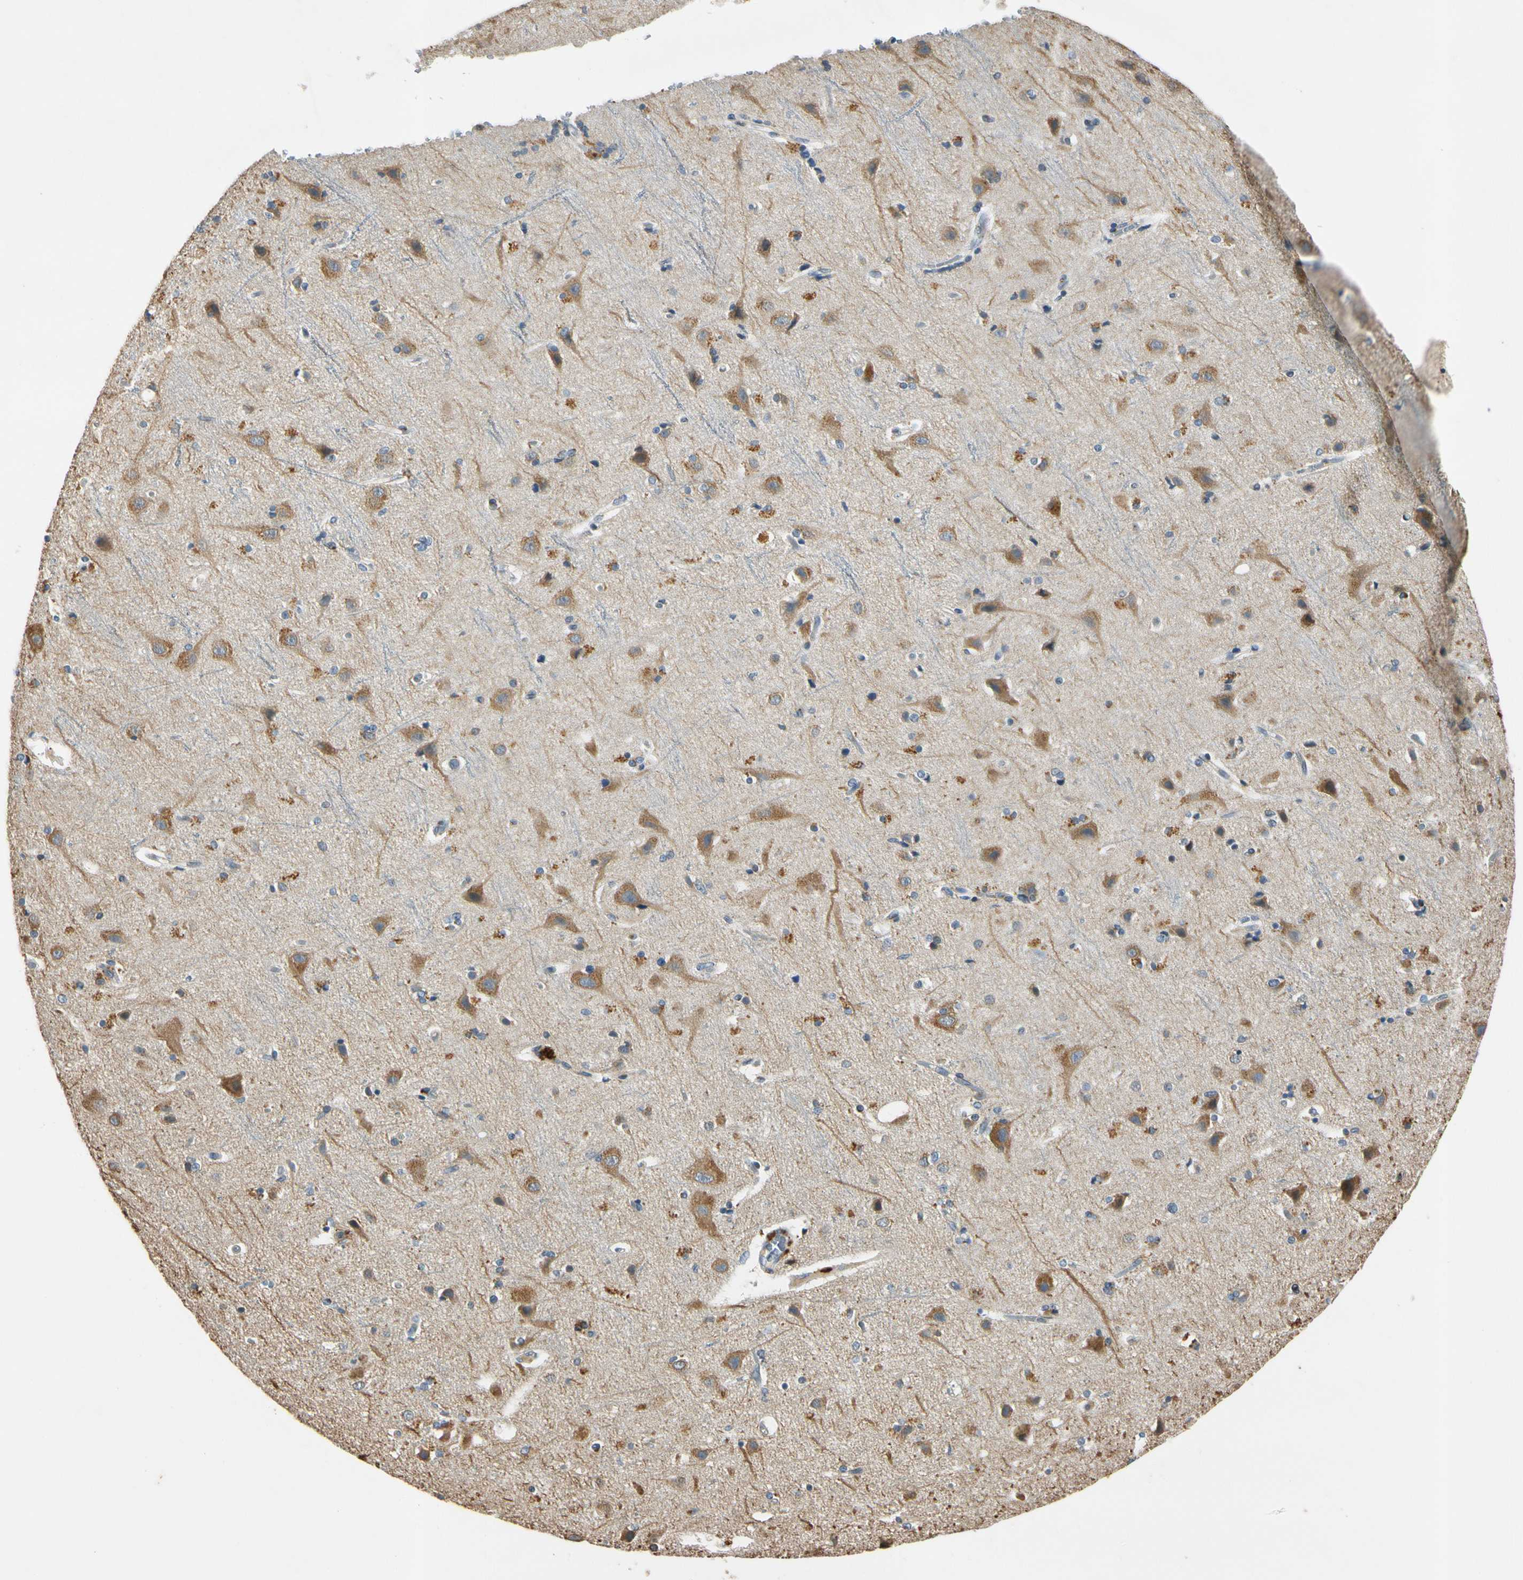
{"staining": {"intensity": "moderate", "quantity": "<25%", "location": "cytoplasmic/membranous"}, "tissue": "cerebral cortex", "cell_type": "Endothelial cells", "image_type": "normal", "snomed": [{"axis": "morphology", "description": "Normal tissue, NOS"}, {"axis": "topography", "description": "Cerebral cortex"}], "caption": "Protein analysis of unremarkable cerebral cortex shows moderate cytoplasmic/membranous staining in approximately <25% of endothelial cells.", "gene": "RPS6KB2", "patient": {"sex": "female", "age": 54}}